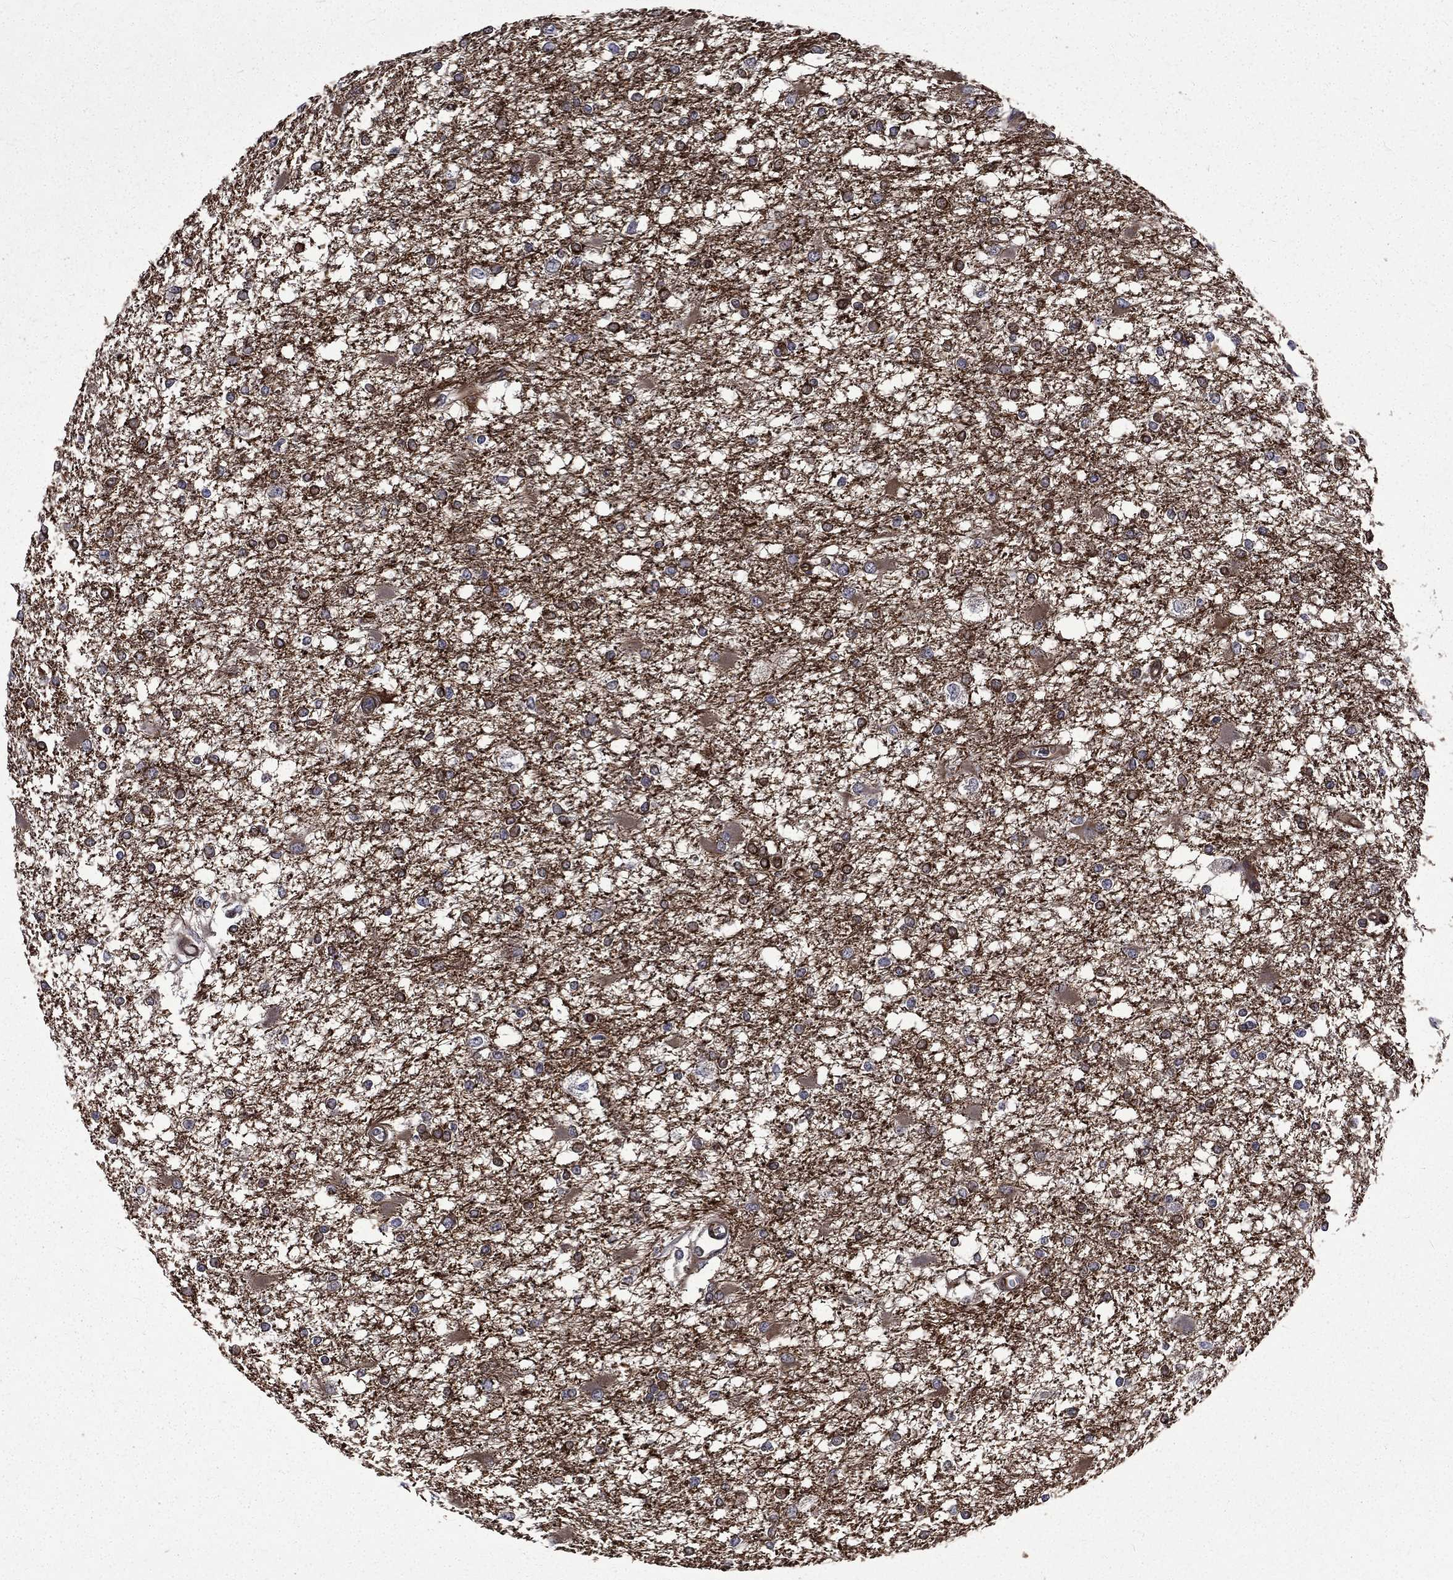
{"staining": {"intensity": "weak", "quantity": "25%-75%", "location": "cytoplasmic/membranous"}, "tissue": "glioma", "cell_type": "Tumor cells", "image_type": "cancer", "snomed": [{"axis": "morphology", "description": "Glioma, malignant, High grade"}, {"axis": "topography", "description": "Cerebral cortex"}], "caption": "This is an image of IHC staining of glioma, which shows weak expression in the cytoplasmic/membranous of tumor cells.", "gene": "PPFIBP1", "patient": {"sex": "male", "age": 79}}